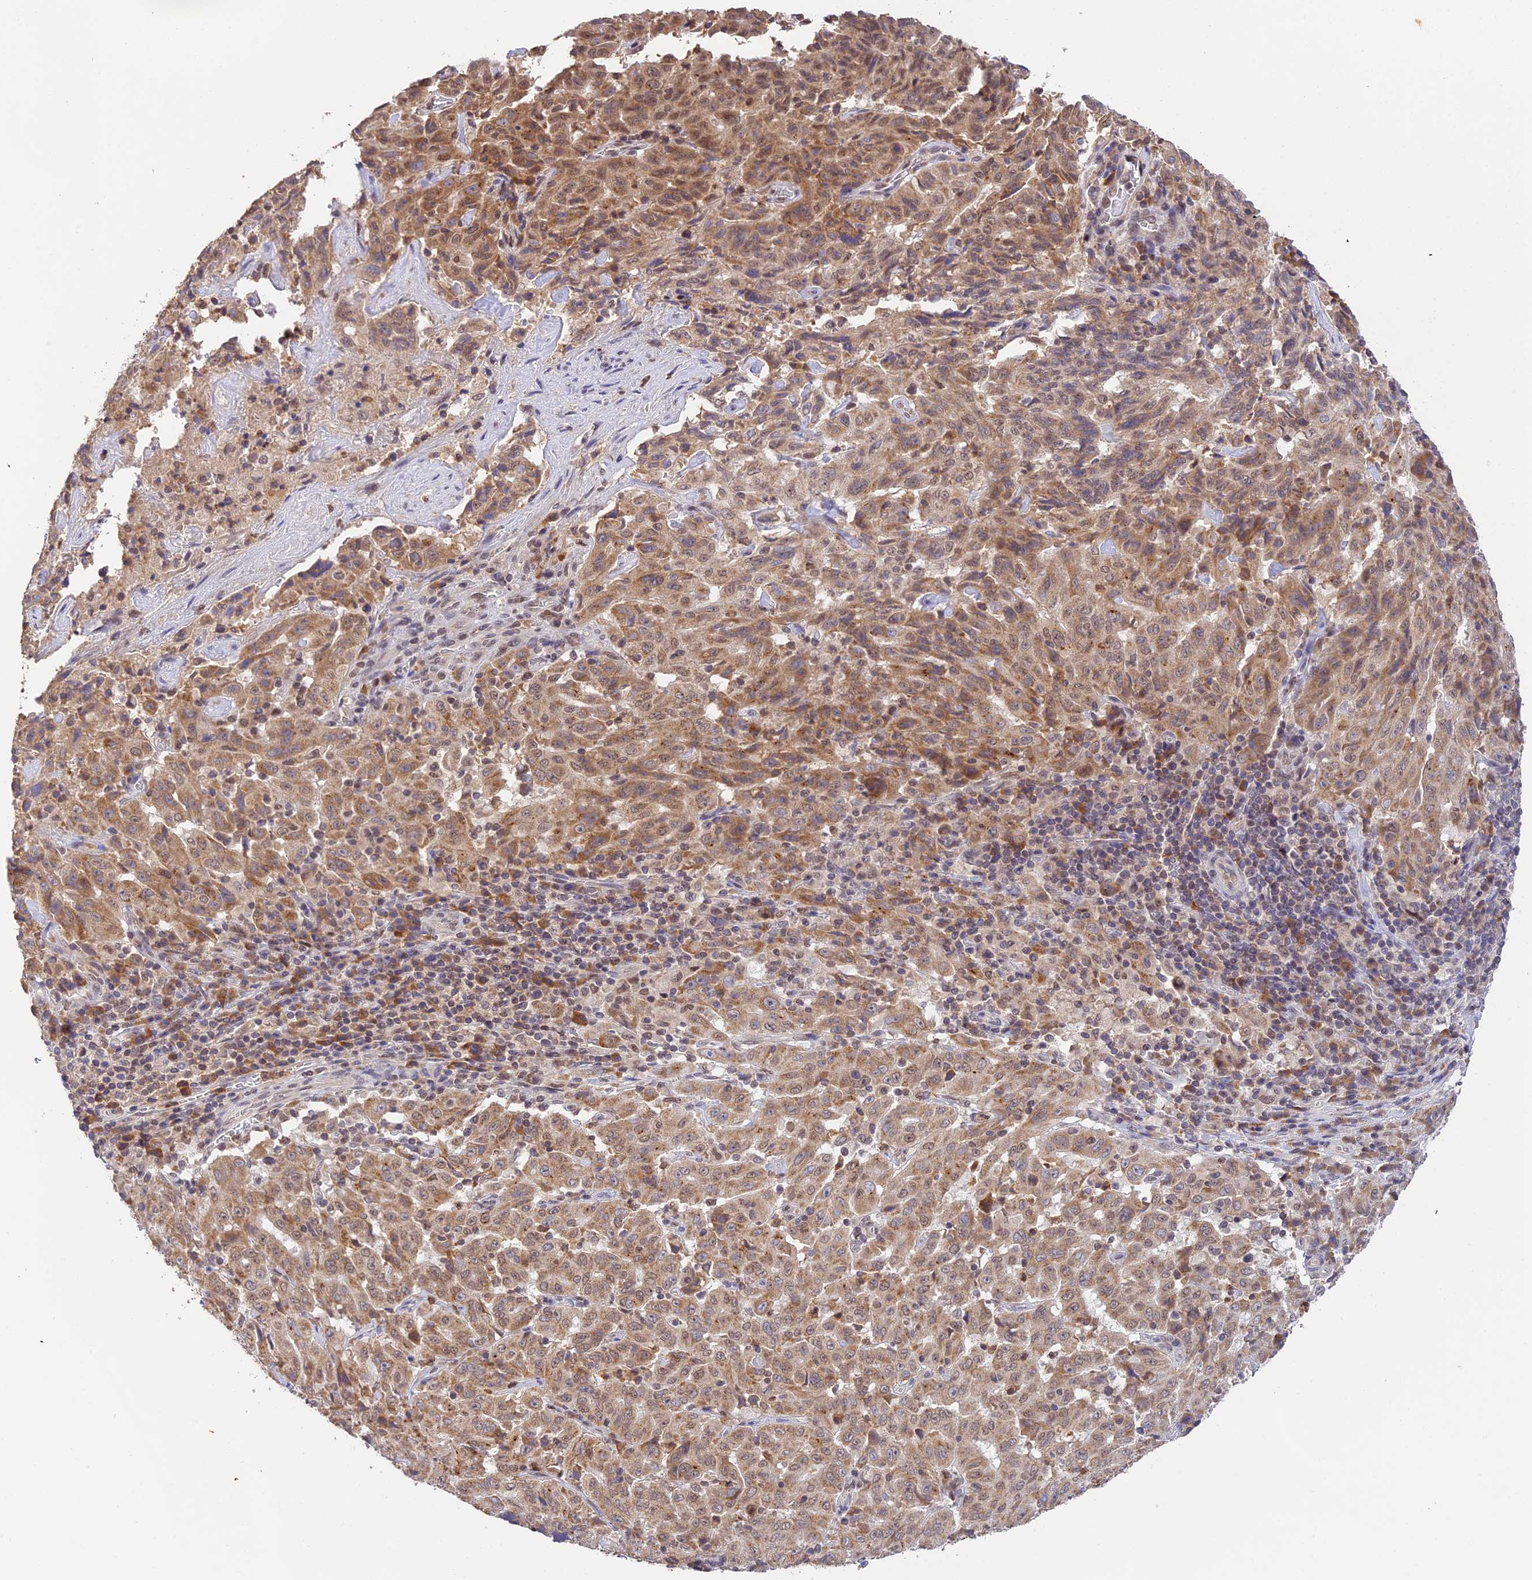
{"staining": {"intensity": "moderate", "quantity": ">75%", "location": "cytoplasmic/membranous"}, "tissue": "pancreatic cancer", "cell_type": "Tumor cells", "image_type": "cancer", "snomed": [{"axis": "morphology", "description": "Adenocarcinoma, NOS"}, {"axis": "topography", "description": "Pancreas"}], "caption": "Tumor cells show moderate cytoplasmic/membranous expression in about >75% of cells in adenocarcinoma (pancreatic).", "gene": "PEX16", "patient": {"sex": "male", "age": 63}}